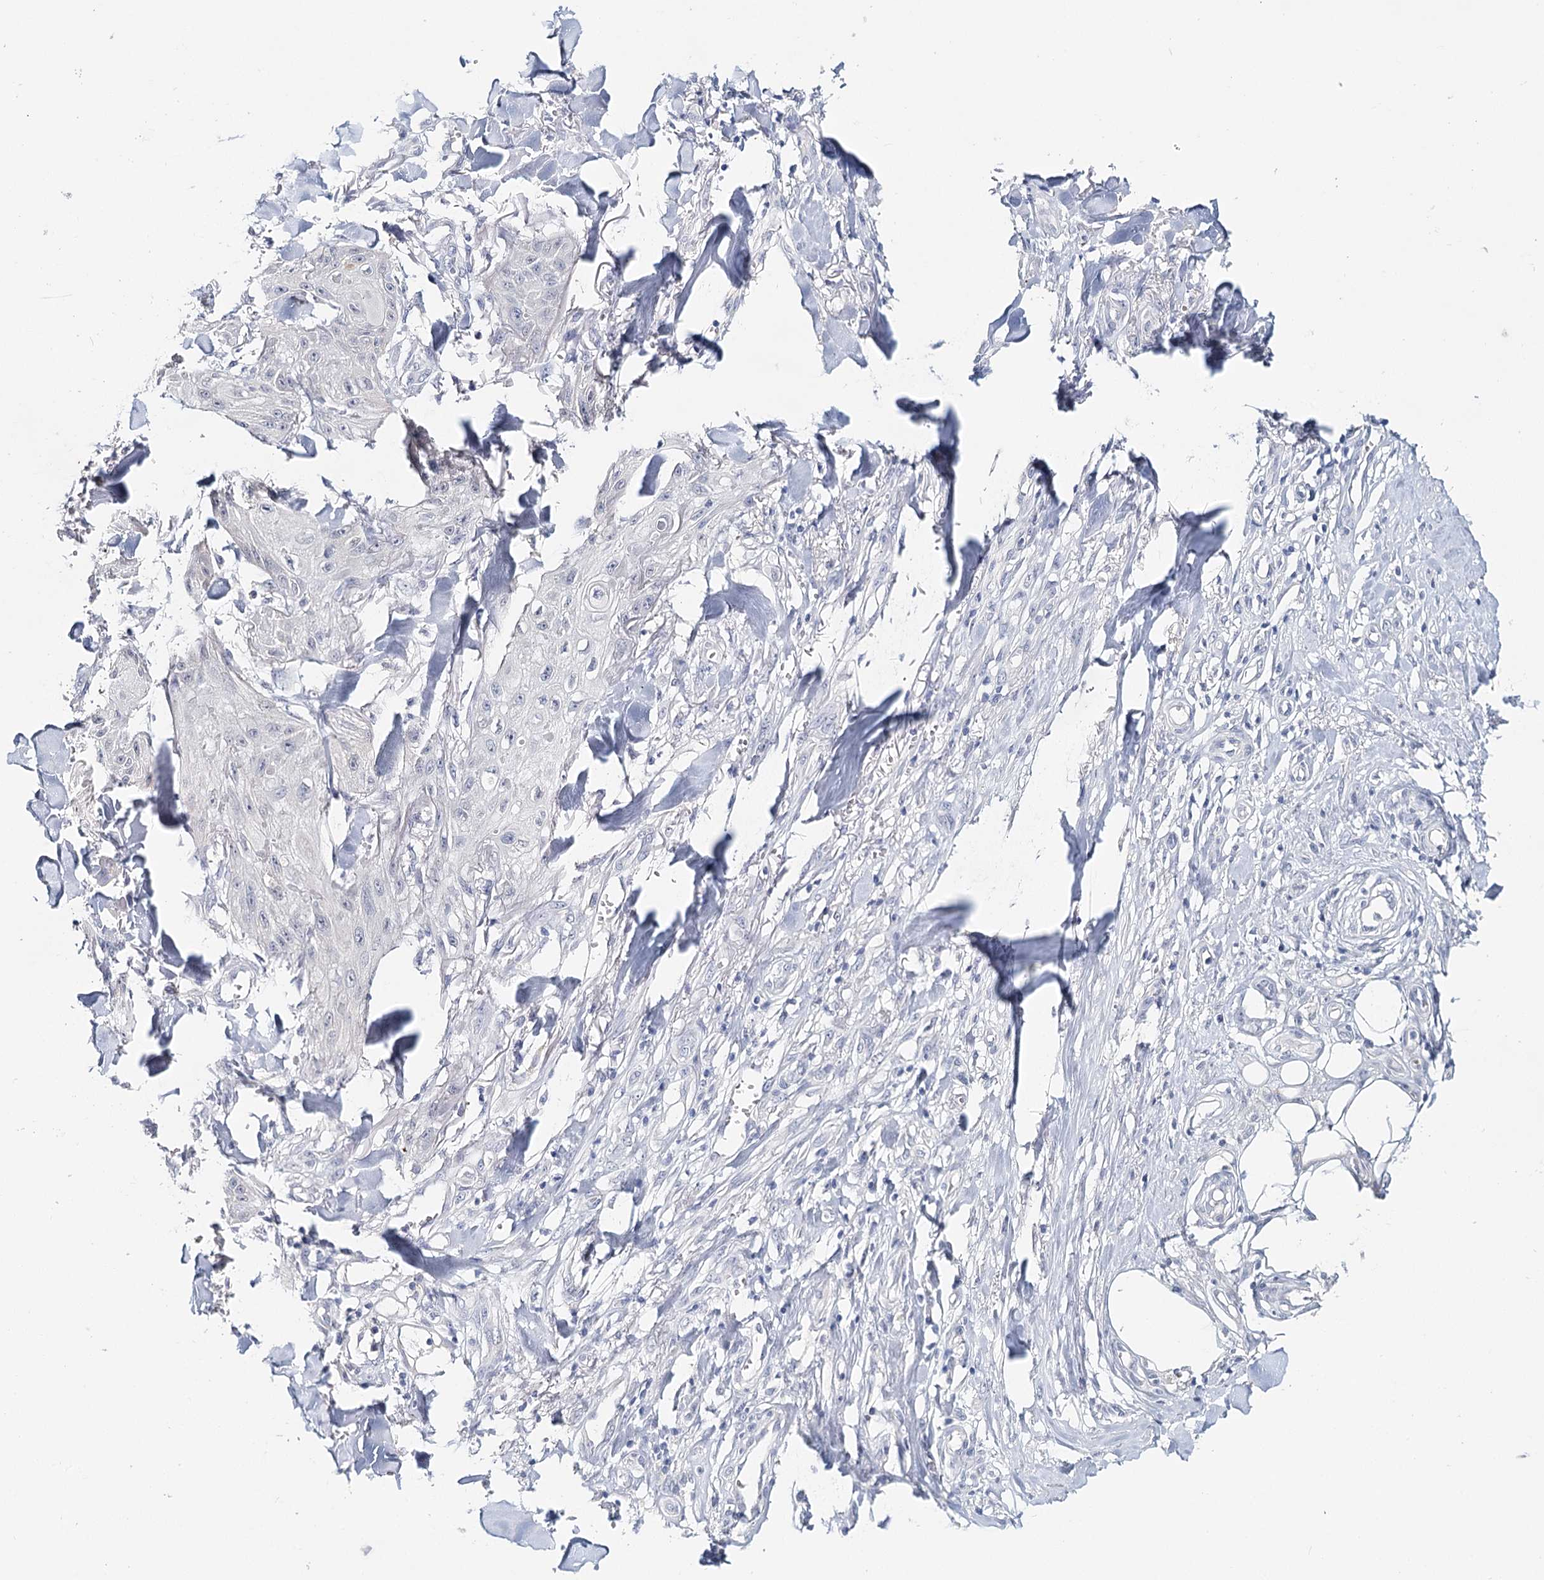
{"staining": {"intensity": "negative", "quantity": "none", "location": "none"}, "tissue": "skin cancer", "cell_type": "Tumor cells", "image_type": "cancer", "snomed": [{"axis": "morphology", "description": "Squamous cell carcinoma, NOS"}, {"axis": "topography", "description": "Skin"}], "caption": "Immunohistochemical staining of skin cancer (squamous cell carcinoma) demonstrates no significant positivity in tumor cells.", "gene": "HSPA4L", "patient": {"sex": "male", "age": 74}}